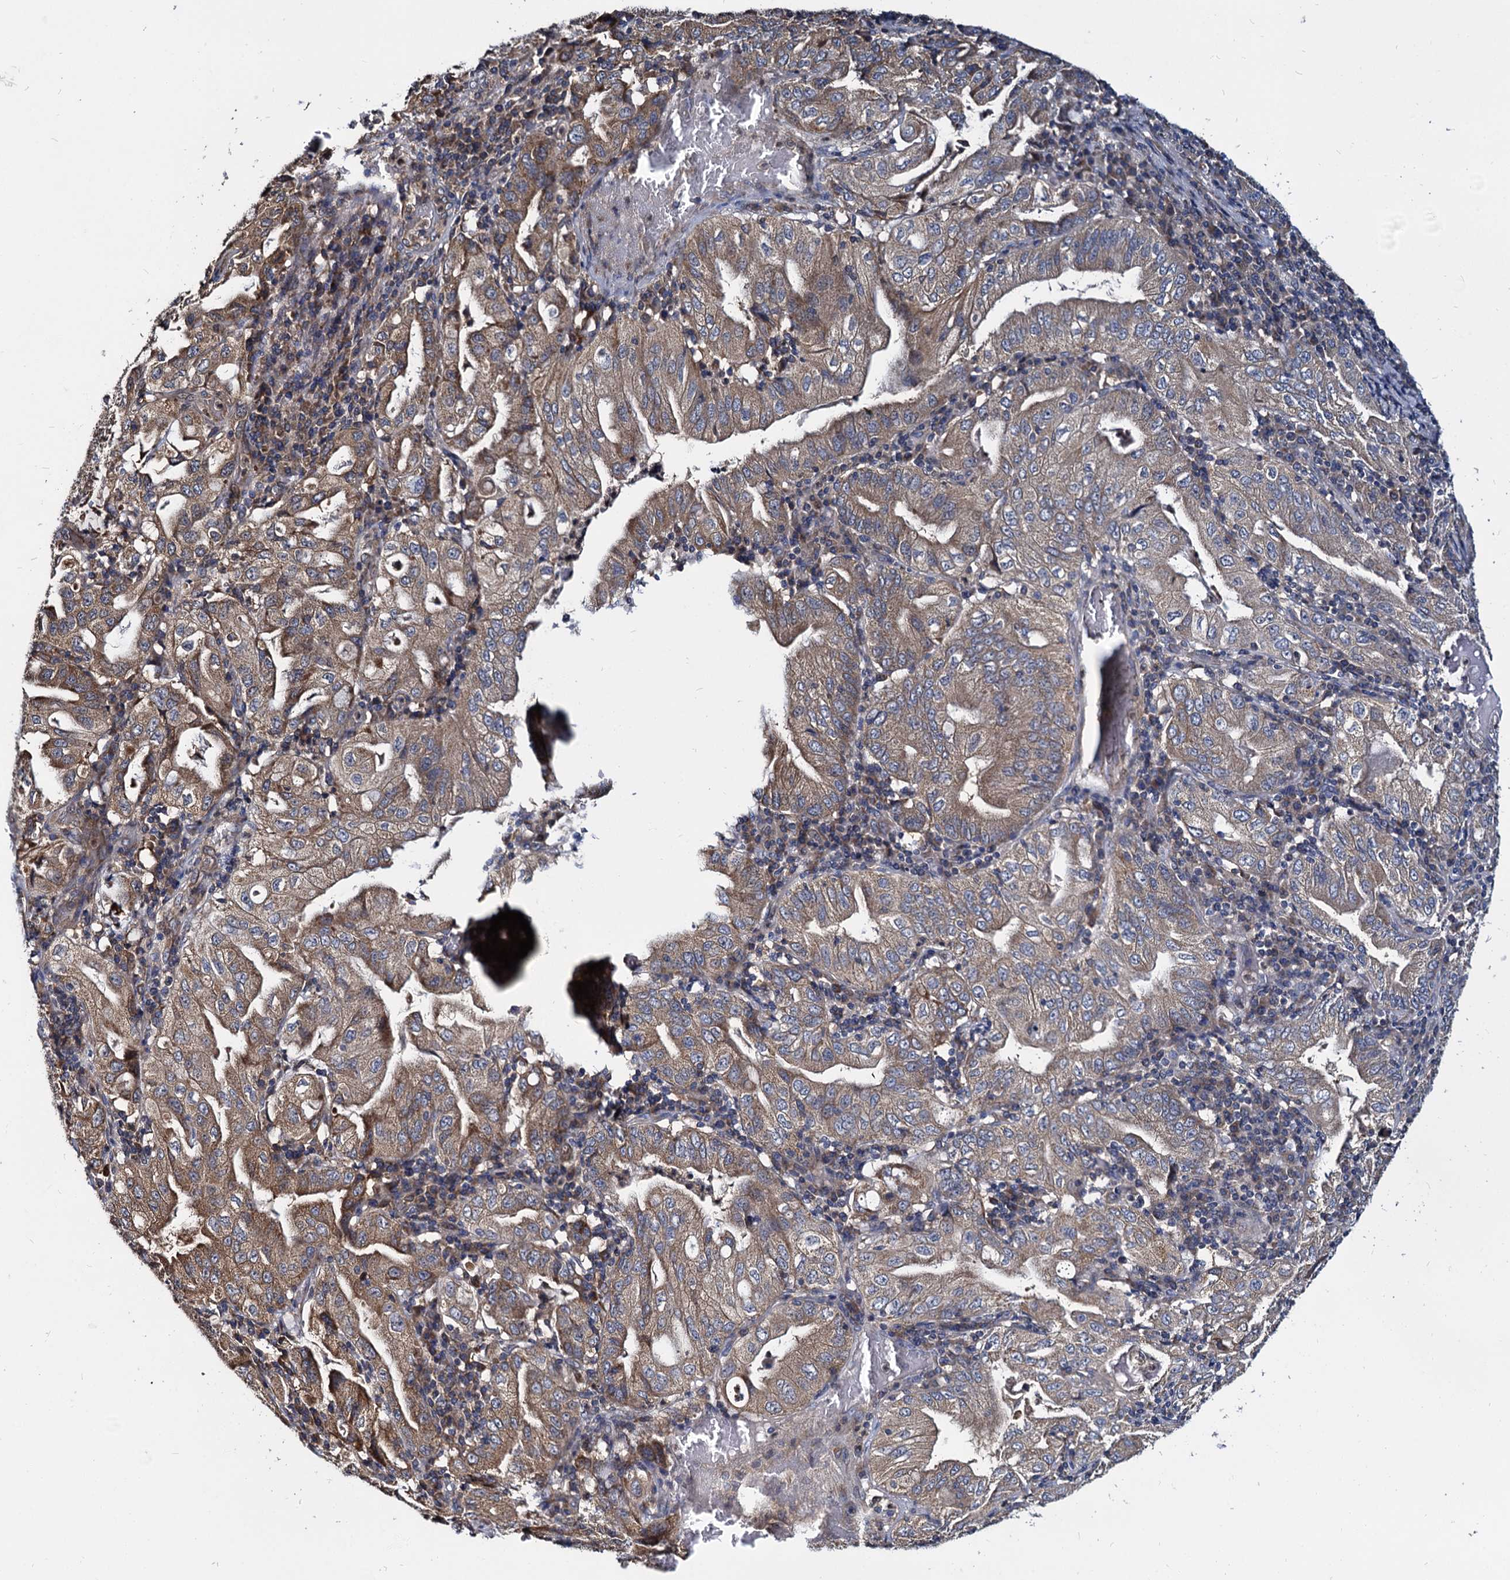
{"staining": {"intensity": "moderate", "quantity": "25%-75%", "location": "cytoplasmic/membranous"}, "tissue": "stomach cancer", "cell_type": "Tumor cells", "image_type": "cancer", "snomed": [{"axis": "morphology", "description": "Normal tissue, NOS"}, {"axis": "morphology", "description": "Adenocarcinoma, NOS"}, {"axis": "topography", "description": "Esophagus"}, {"axis": "topography", "description": "Stomach, upper"}, {"axis": "topography", "description": "Peripheral nerve tissue"}], "caption": "Stomach cancer stained with a brown dye displays moderate cytoplasmic/membranous positive staining in approximately 25%-75% of tumor cells.", "gene": "CEP192", "patient": {"sex": "male", "age": 62}}